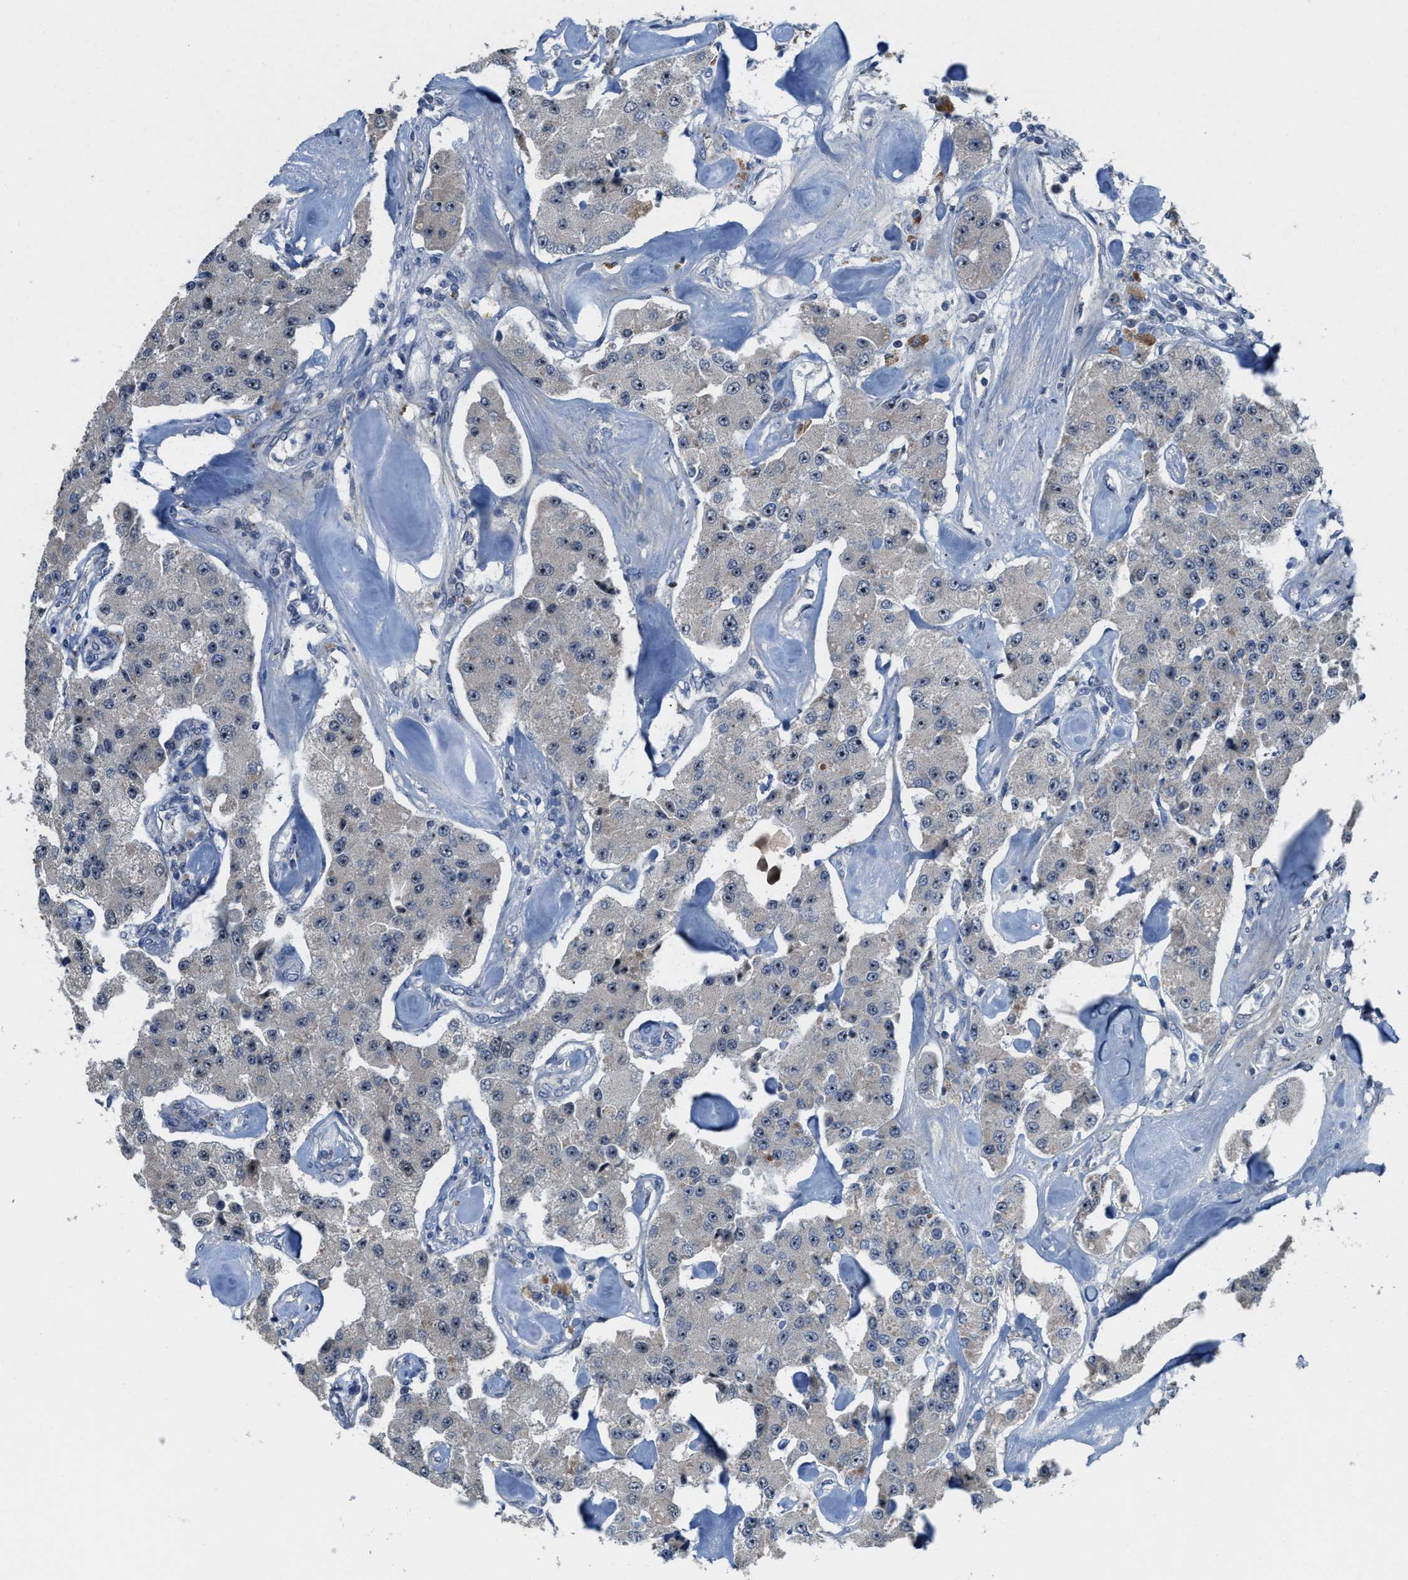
{"staining": {"intensity": "weak", "quantity": "25%-75%", "location": "nuclear"}, "tissue": "carcinoid", "cell_type": "Tumor cells", "image_type": "cancer", "snomed": [{"axis": "morphology", "description": "Carcinoid, malignant, NOS"}, {"axis": "topography", "description": "Pancreas"}], "caption": "High-power microscopy captured an IHC image of carcinoid, revealing weak nuclear positivity in approximately 25%-75% of tumor cells. (DAB (3,3'-diaminobenzidine) = brown stain, brightfield microscopy at high magnification).", "gene": "ZNF783", "patient": {"sex": "male", "age": 41}}